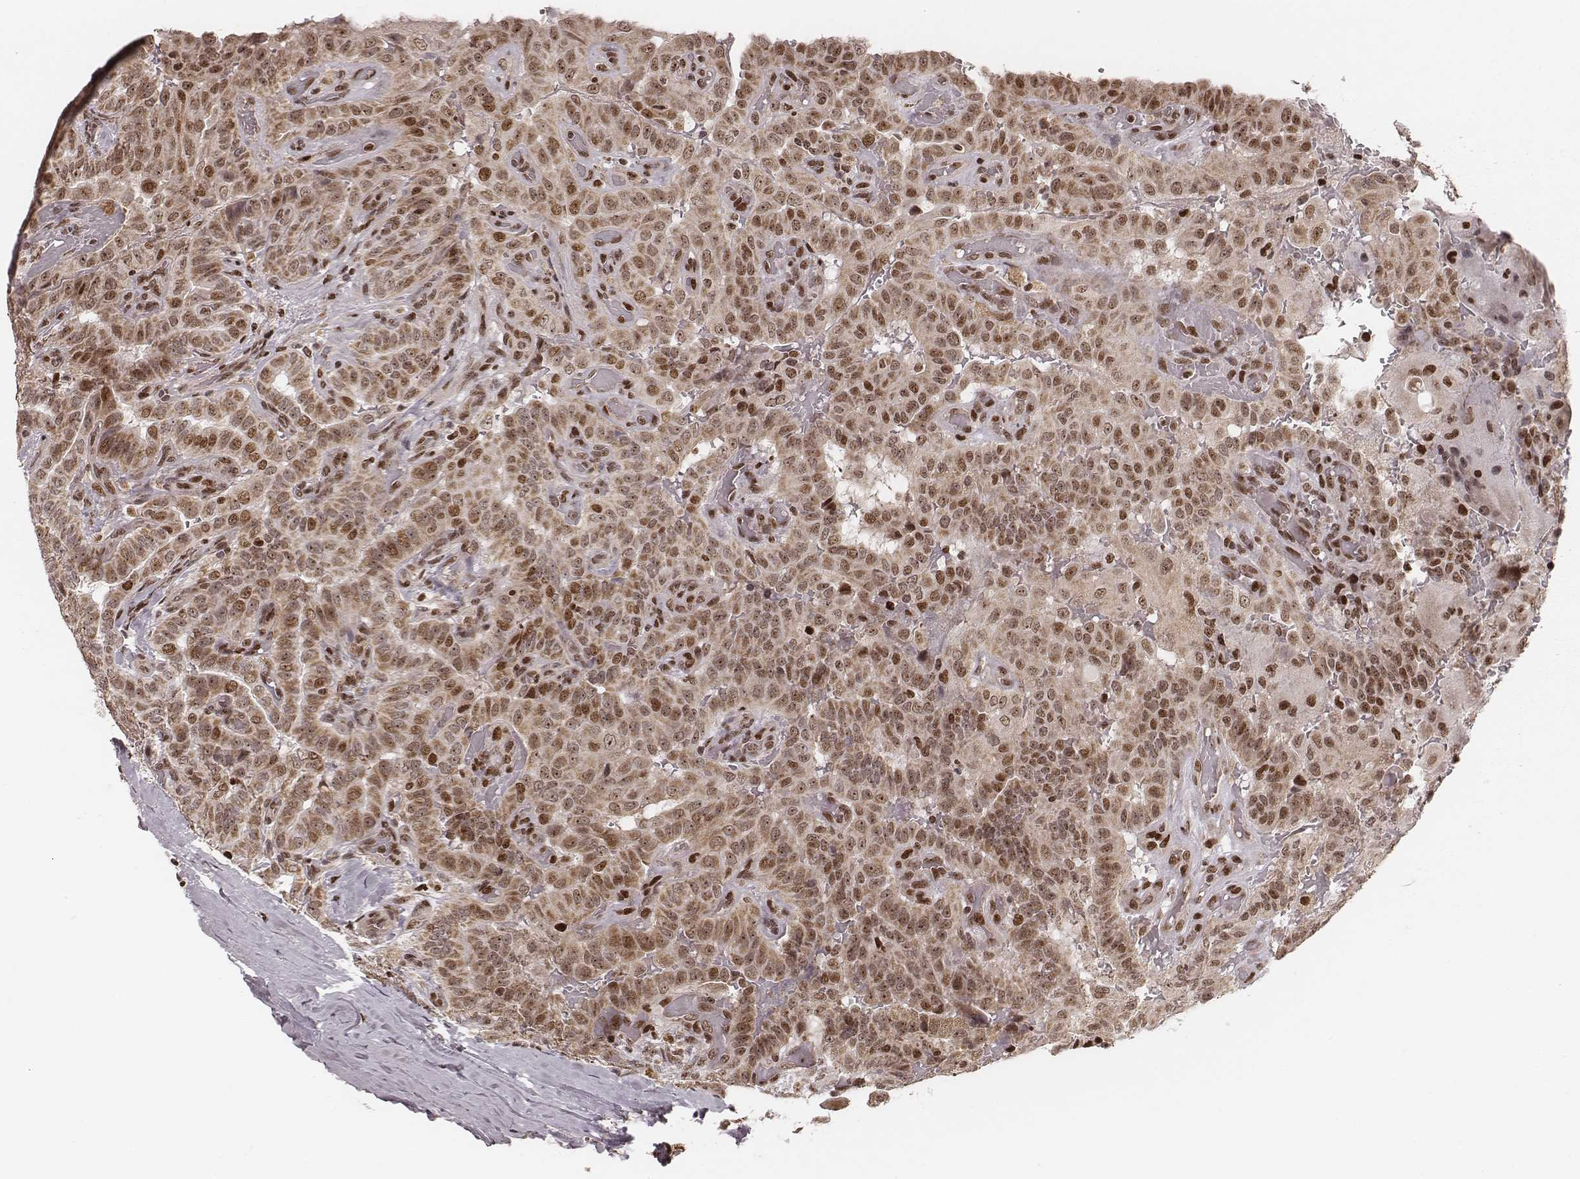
{"staining": {"intensity": "moderate", "quantity": ">75%", "location": "cytoplasmic/membranous,nuclear"}, "tissue": "thyroid cancer", "cell_type": "Tumor cells", "image_type": "cancer", "snomed": [{"axis": "morphology", "description": "Papillary adenocarcinoma, NOS"}, {"axis": "morphology", "description": "Papillary adenoma metastatic"}, {"axis": "topography", "description": "Thyroid gland"}], "caption": "This is an image of immunohistochemistry (IHC) staining of thyroid cancer (papillary adenocarcinoma), which shows moderate staining in the cytoplasmic/membranous and nuclear of tumor cells.", "gene": "VRK3", "patient": {"sex": "female", "age": 50}}